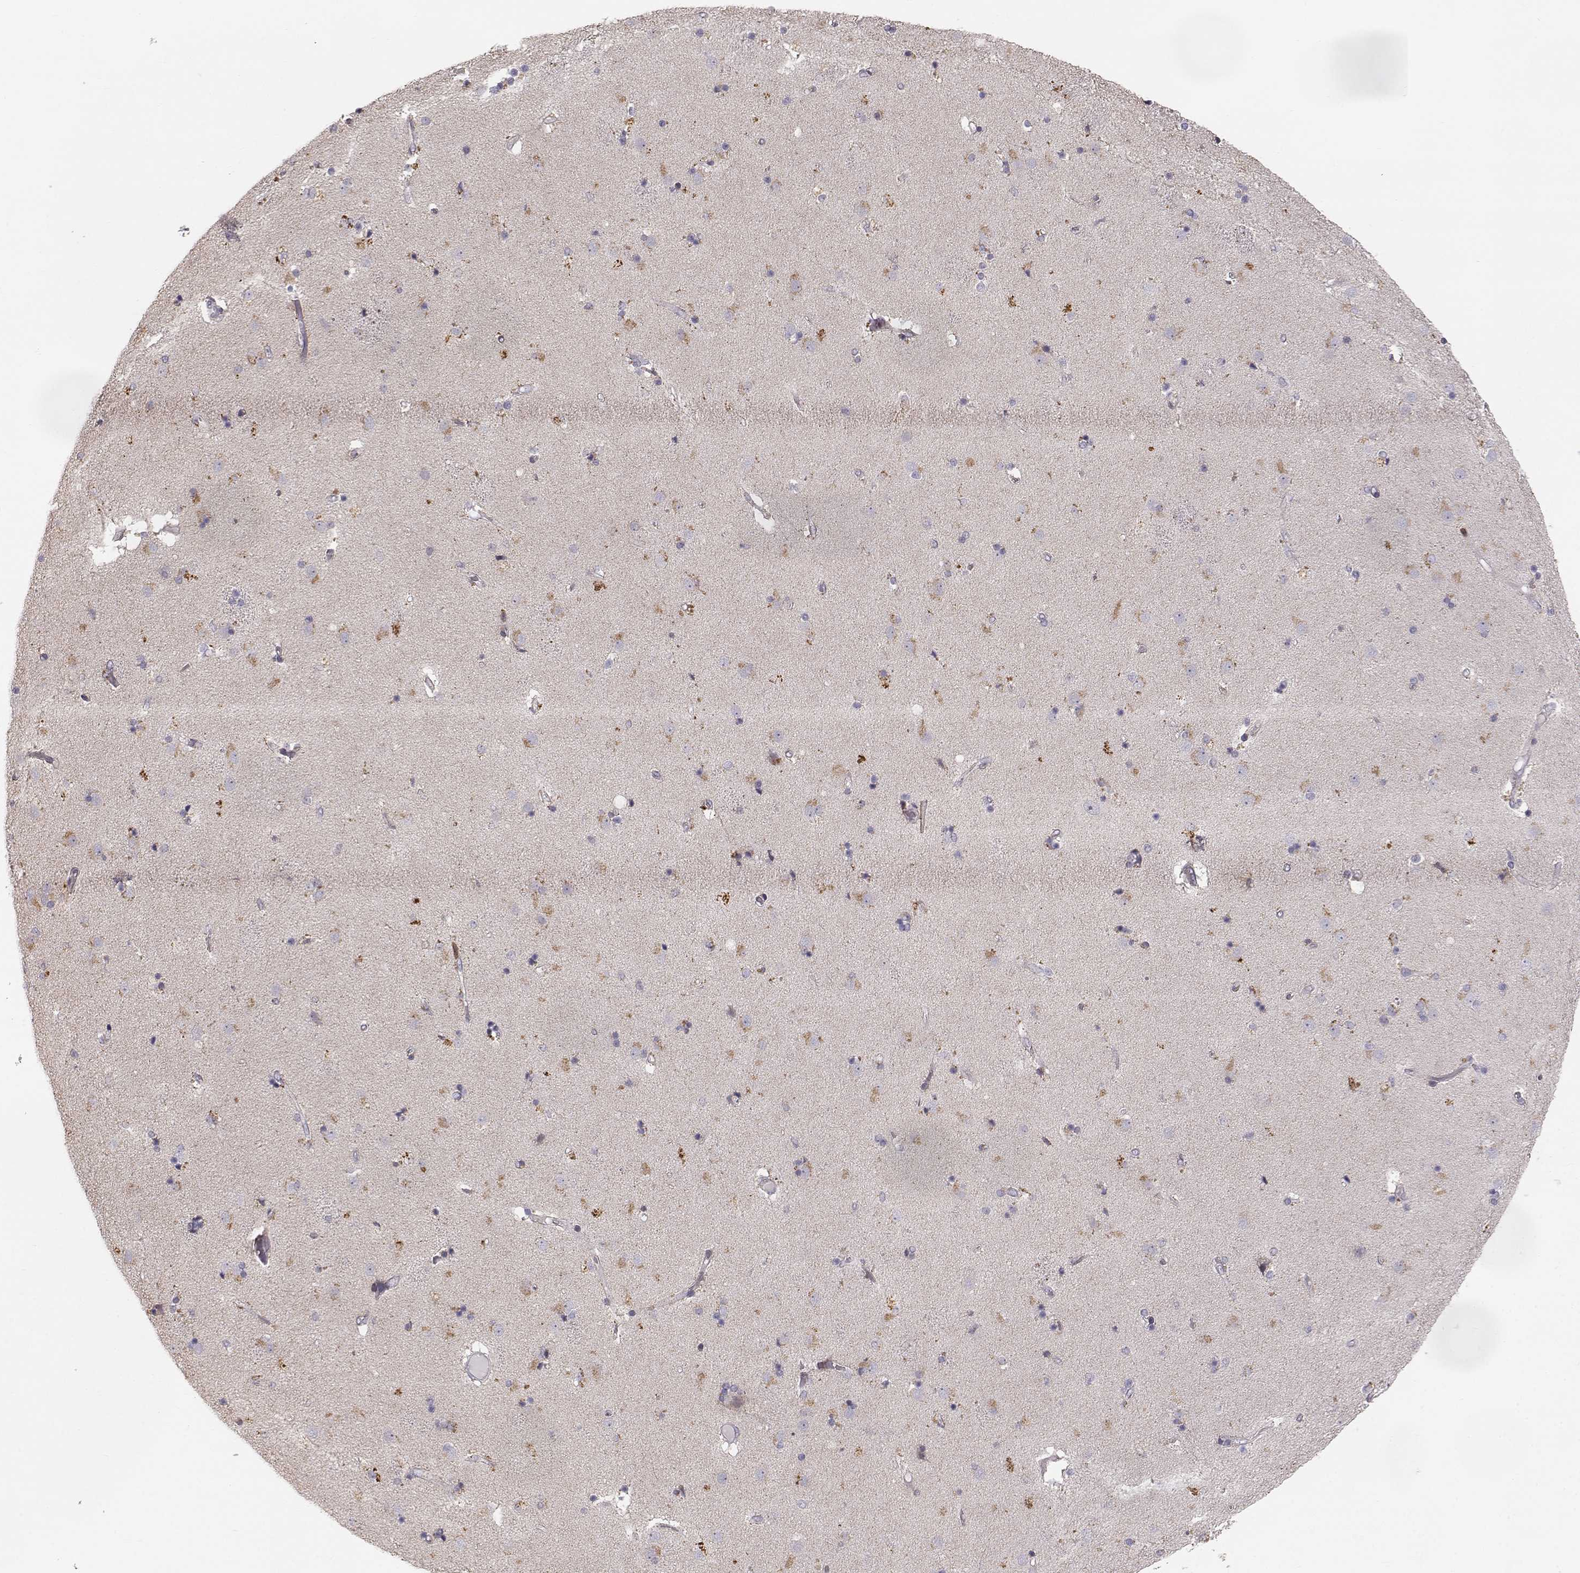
{"staining": {"intensity": "negative", "quantity": "none", "location": "none"}, "tissue": "caudate", "cell_type": "Glial cells", "image_type": "normal", "snomed": [{"axis": "morphology", "description": "Normal tissue, NOS"}, {"axis": "topography", "description": "Lateral ventricle wall"}], "caption": "High power microscopy histopathology image of an immunohistochemistry (IHC) photomicrograph of unremarkable caudate, revealing no significant expression in glial cells. (Stains: DAB (3,3'-diaminobenzidine) immunohistochemistry (IHC) with hematoxylin counter stain, Microscopy: brightfield microscopy at high magnification).", "gene": "GRAP2", "patient": {"sex": "female", "age": 71}}